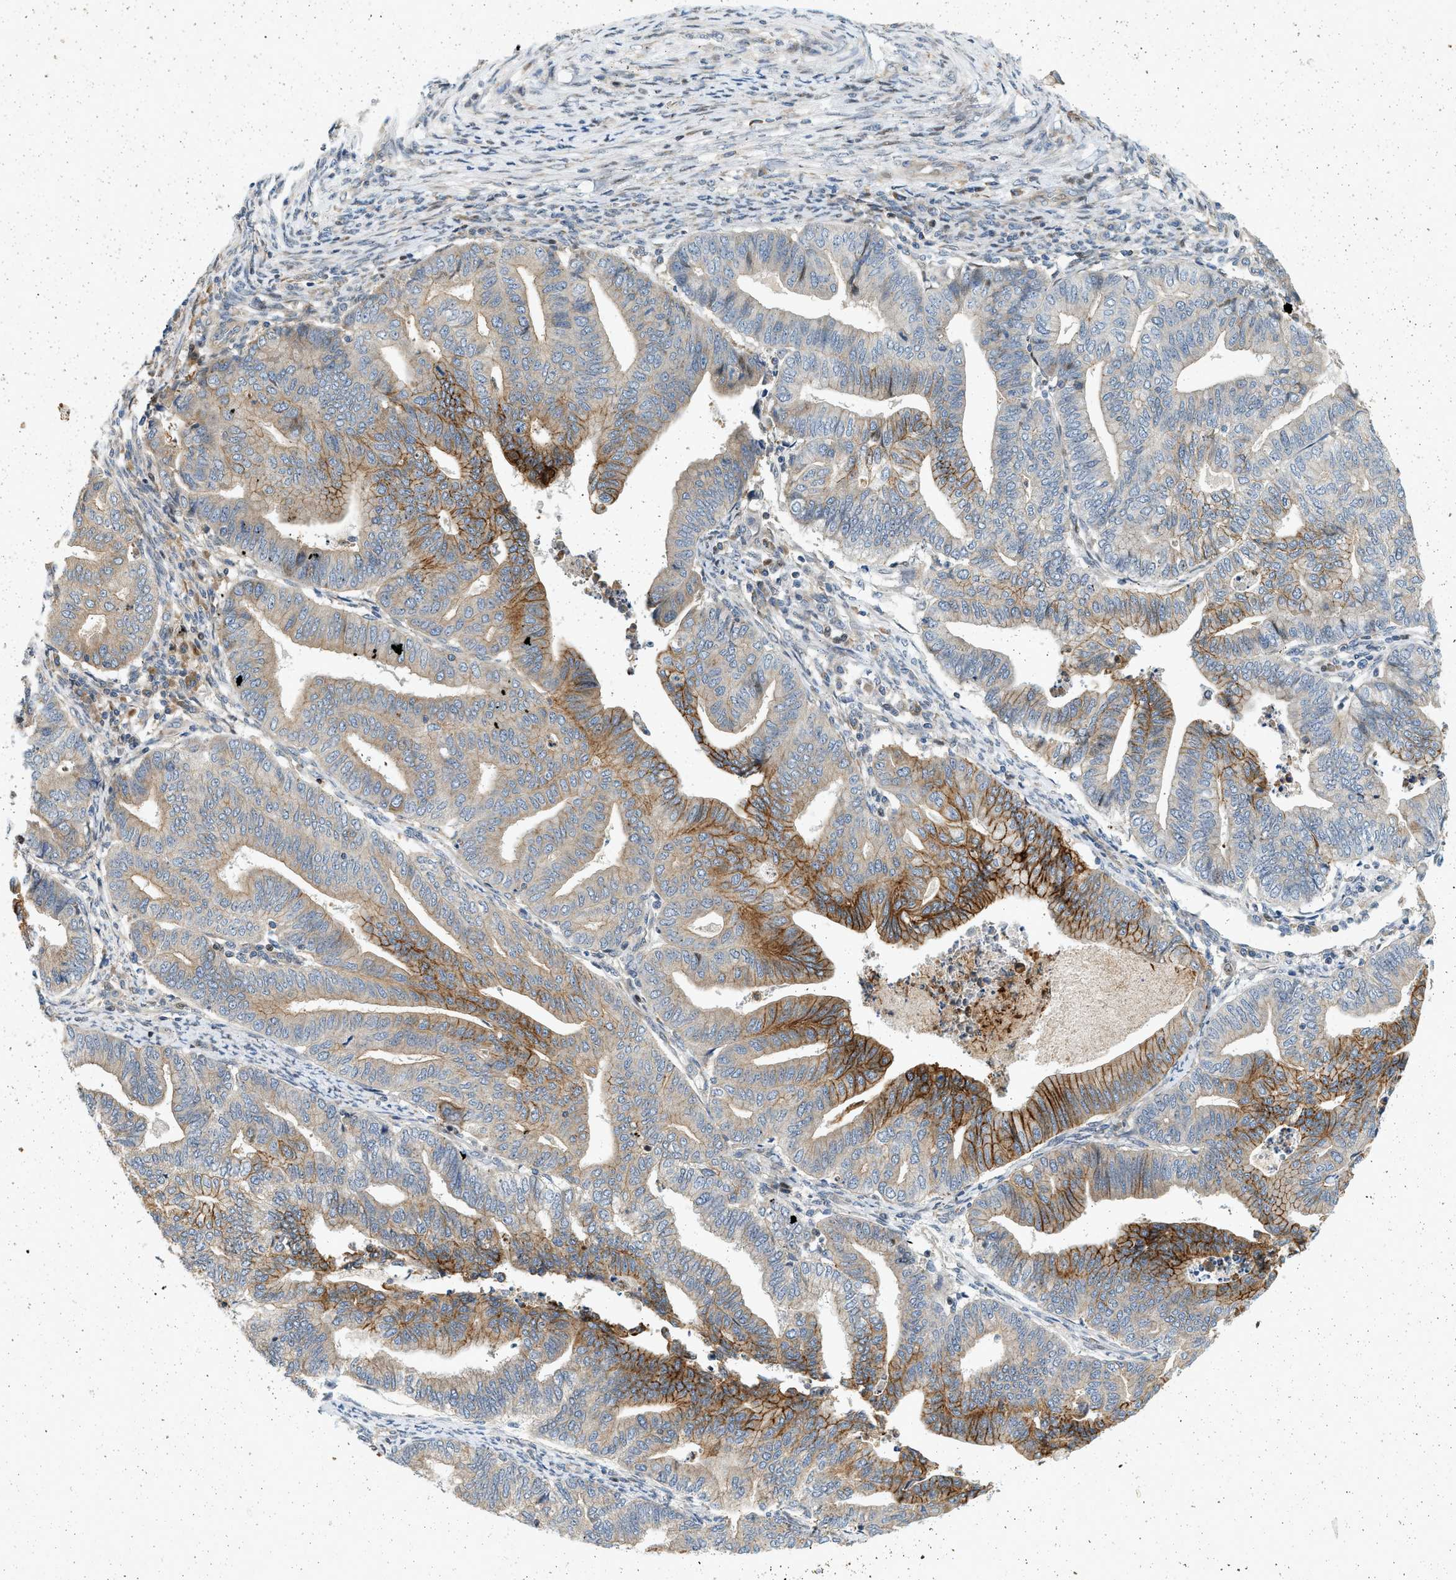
{"staining": {"intensity": "moderate", "quantity": "25%-75%", "location": "cytoplasmic/membranous"}, "tissue": "endometrial cancer", "cell_type": "Tumor cells", "image_type": "cancer", "snomed": [{"axis": "morphology", "description": "Adenocarcinoma, NOS"}, {"axis": "topography", "description": "Endometrium"}], "caption": "Immunohistochemistry (DAB (3,3'-diaminobenzidine)) staining of human adenocarcinoma (endometrial) shows moderate cytoplasmic/membranous protein expression in approximately 25%-75% of tumor cells.", "gene": "NRSN2", "patient": {"sex": "female", "age": 79}}